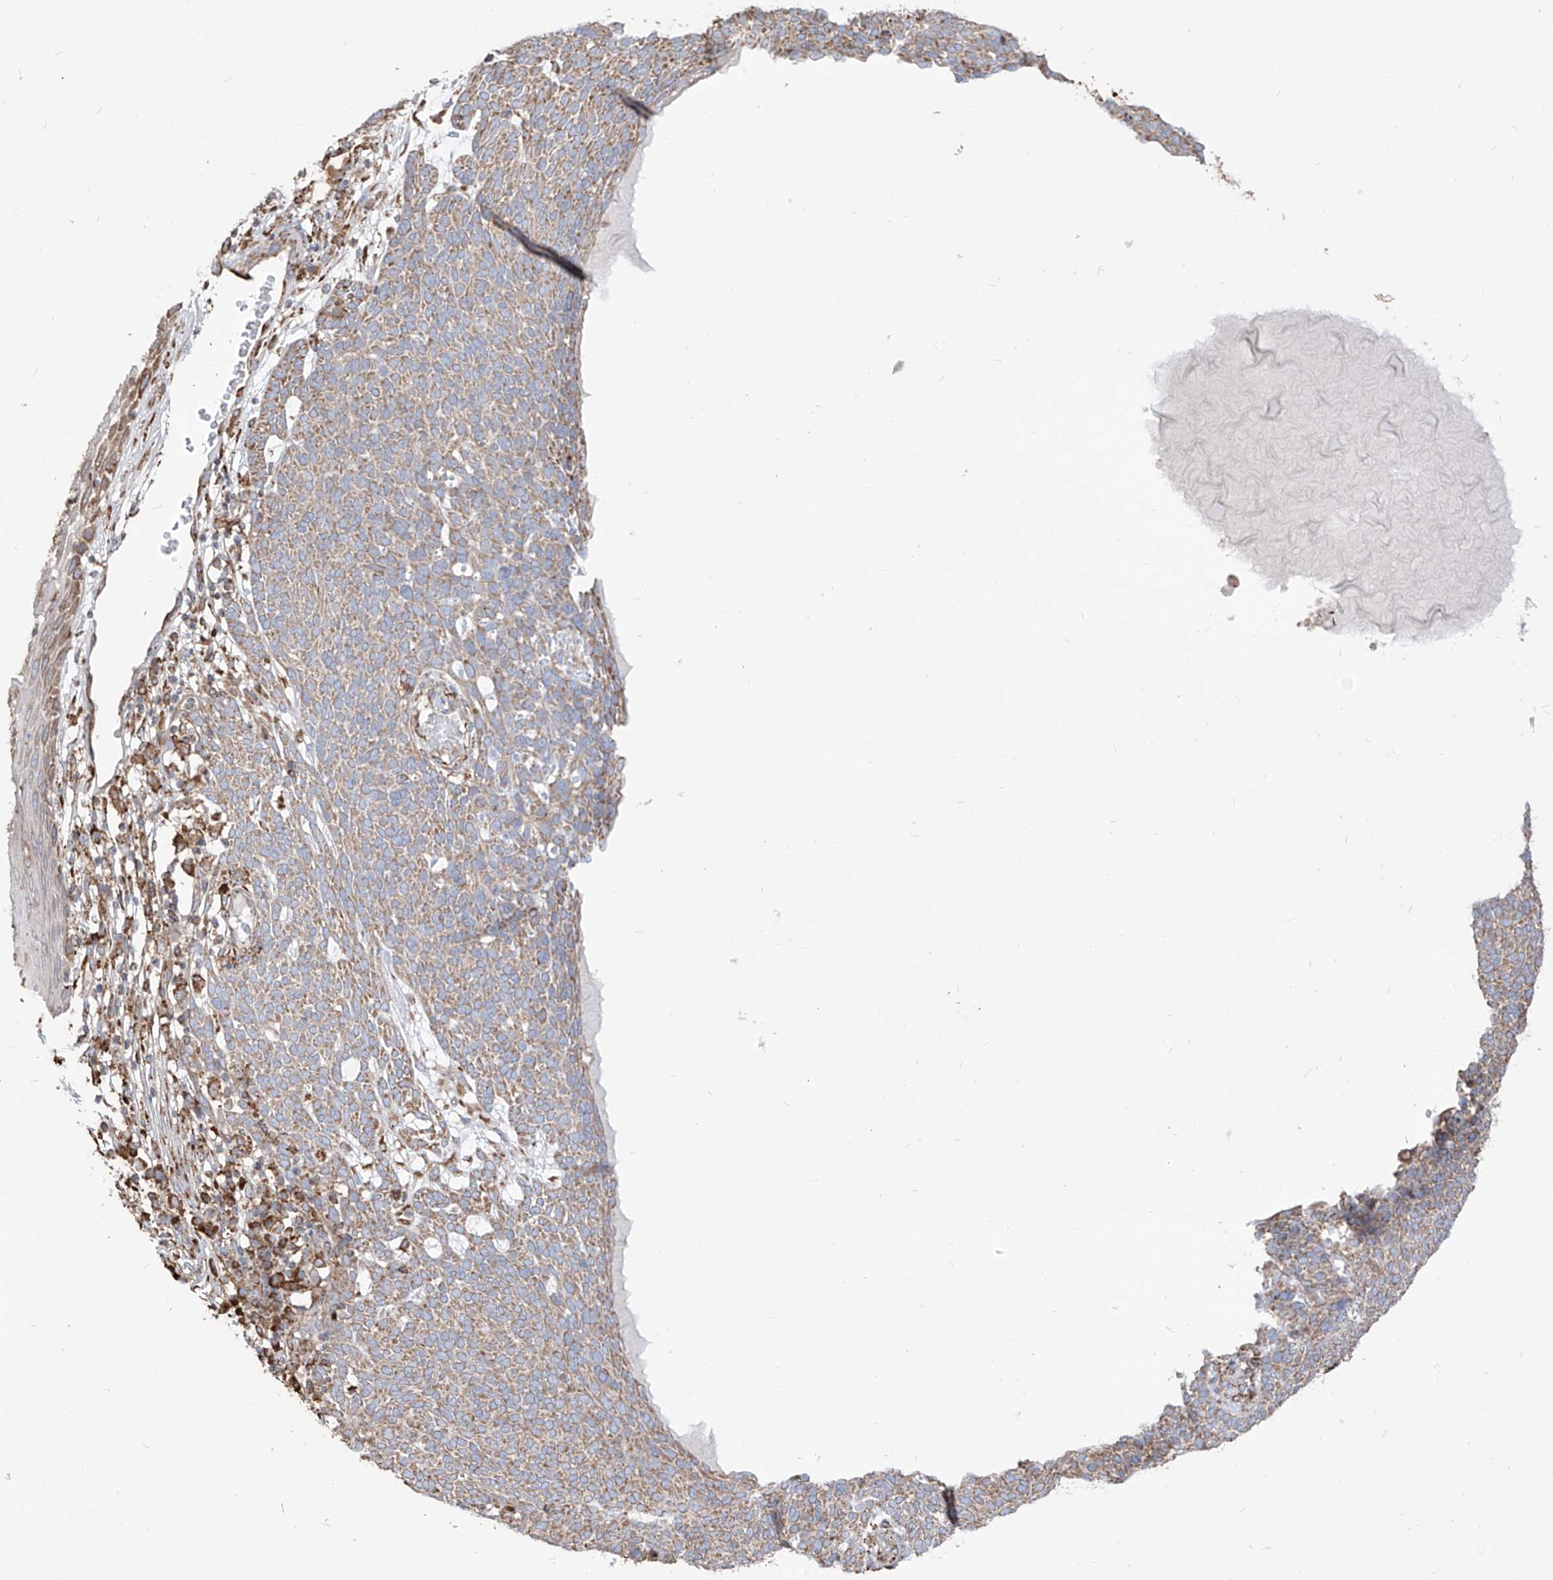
{"staining": {"intensity": "weak", "quantity": ">75%", "location": "cytoplasmic/membranous"}, "tissue": "skin cancer", "cell_type": "Tumor cells", "image_type": "cancer", "snomed": [{"axis": "morphology", "description": "Squamous cell carcinoma, NOS"}, {"axis": "topography", "description": "Skin"}], "caption": "Protein staining demonstrates weak cytoplasmic/membranous staining in about >75% of tumor cells in squamous cell carcinoma (skin).", "gene": "PDIA6", "patient": {"sex": "female", "age": 90}}